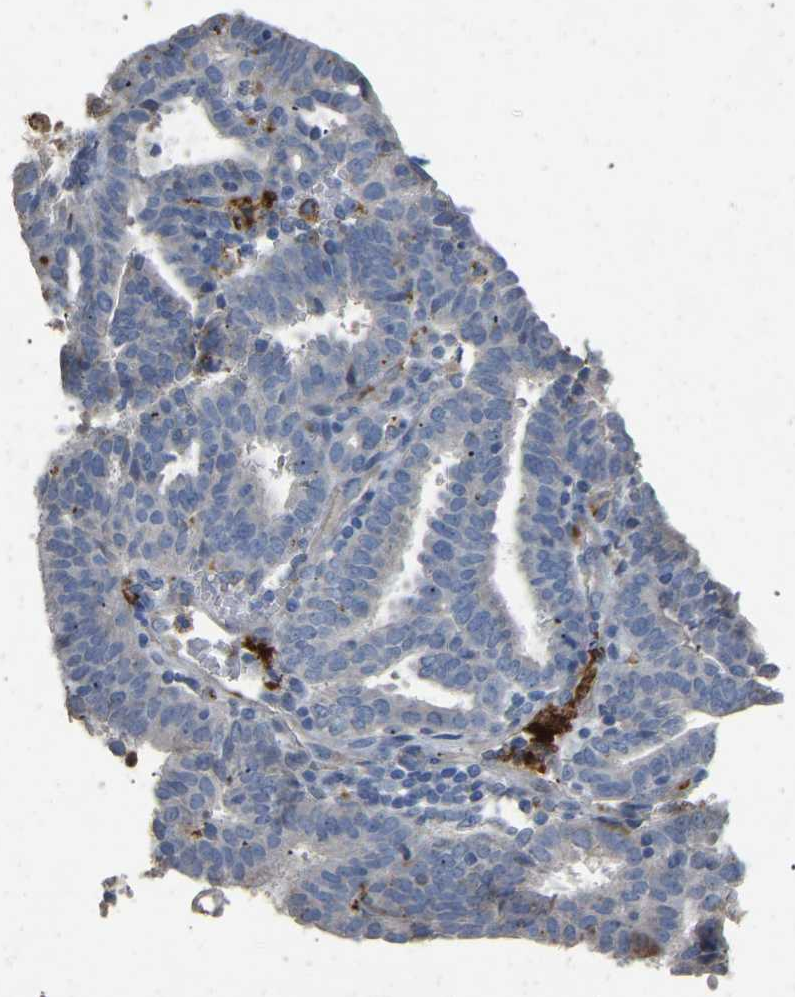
{"staining": {"intensity": "negative", "quantity": "none", "location": "none"}, "tissue": "endometrial cancer", "cell_type": "Tumor cells", "image_type": "cancer", "snomed": [{"axis": "morphology", "description": "Adenocarcinoma, NOS"}, {"axis": "topography", "description": "Uterus"}], "caption": "DAB immunohistochemical staining of endometrial cancer exhibits no significant positivity in tumor cells.", "gene": "RHEB", "patient": {"sex": "female", "age": 83}}